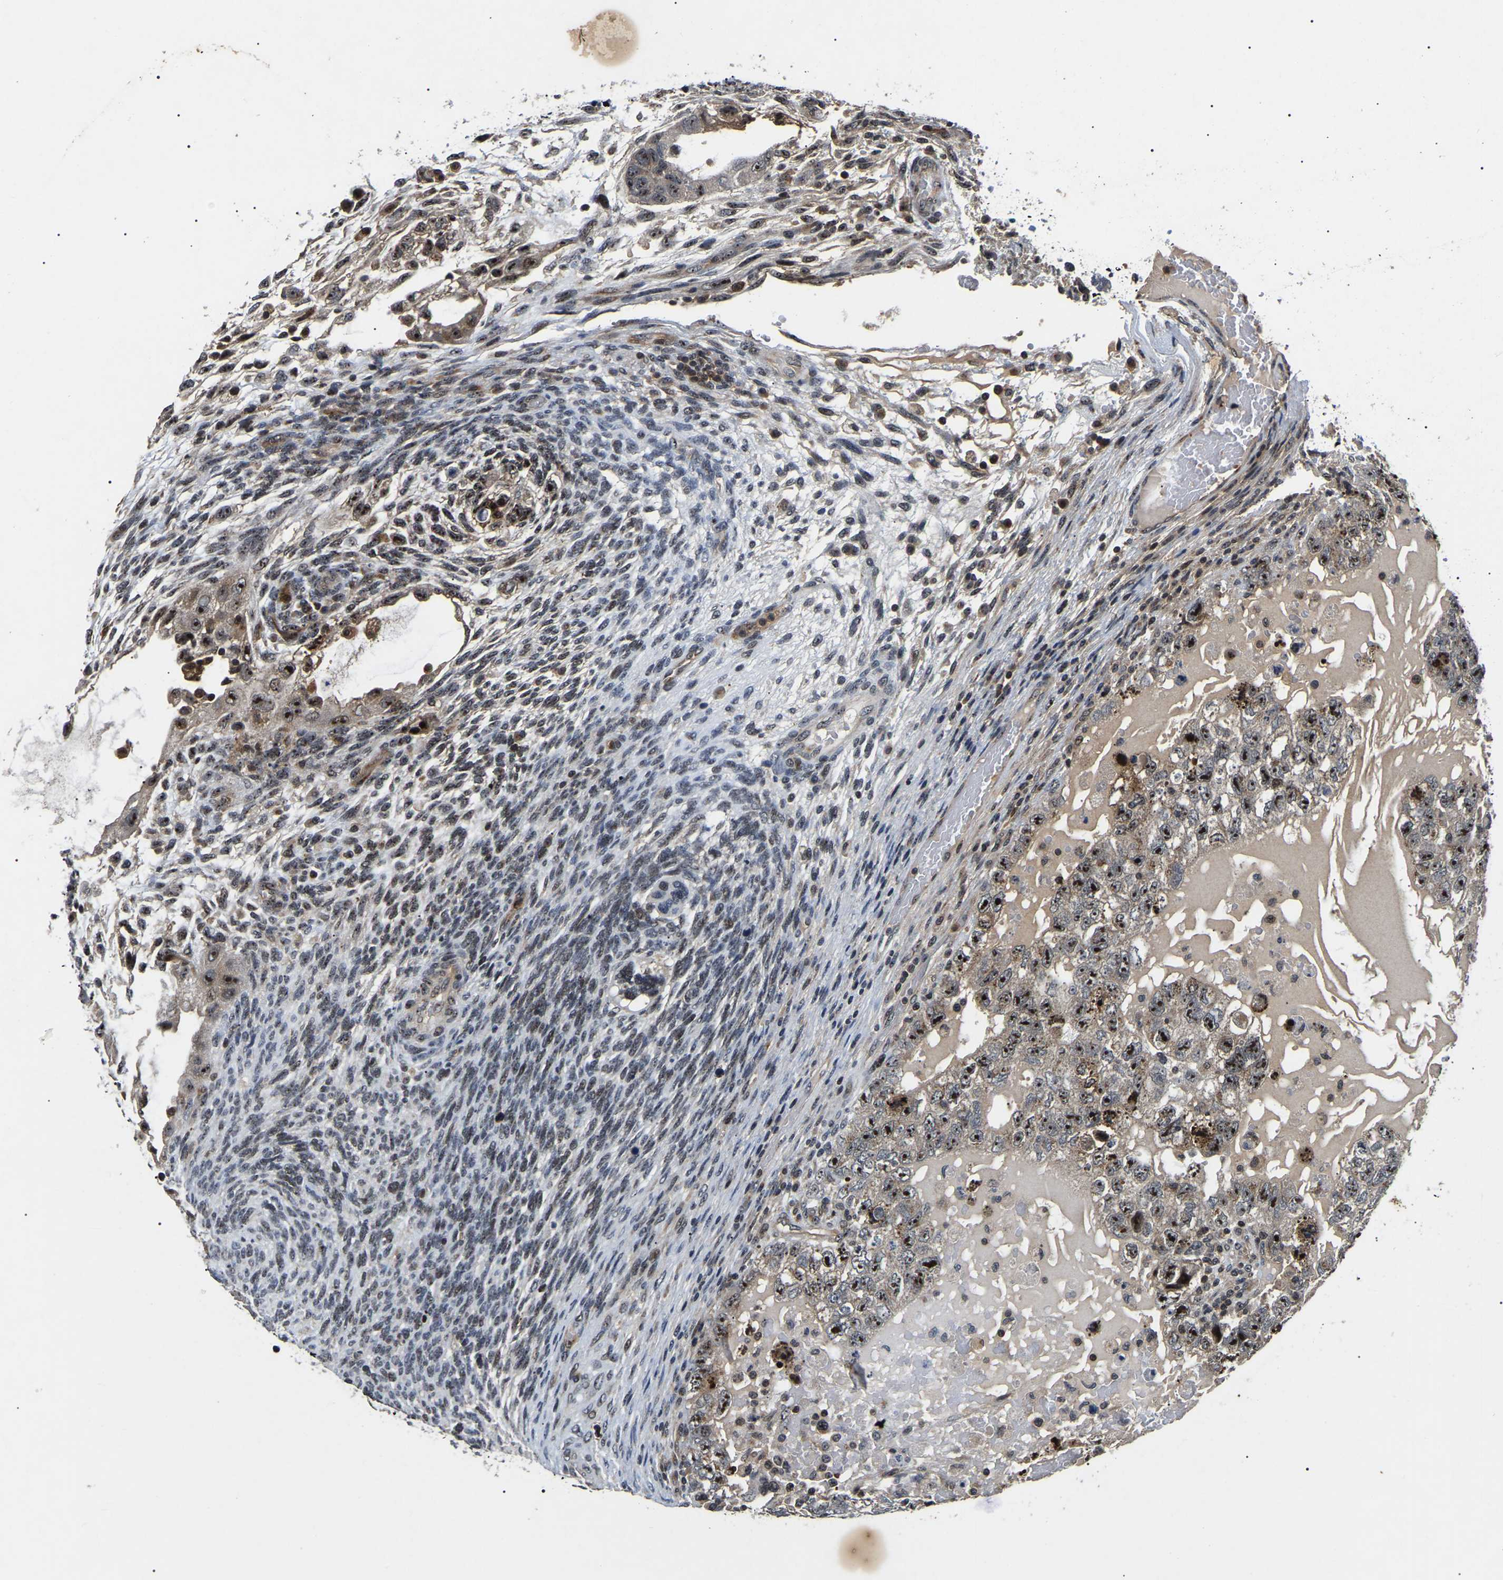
{"staining": {"intensity": "strong", "quantity": ">75%", "location": "nuclear"}, "tissue": "testis cancer", "cell_type": "Tumor cells", "image_type": "cancer", "snomed": [{"axis": "morphology", "description": "Carcinoma, Embryonal, NOS"}, {"axis": "topography", "description": "Testis"}], "caption": "A high-resolution micrograph shows immunohistochemistry staining of embryonal carcinoma (testis), which exhibits strong nuclear positivity in approximately >75% of tumor cells.", "gene": "RBM28", "patient": {"sex": "male", "age": 36}}